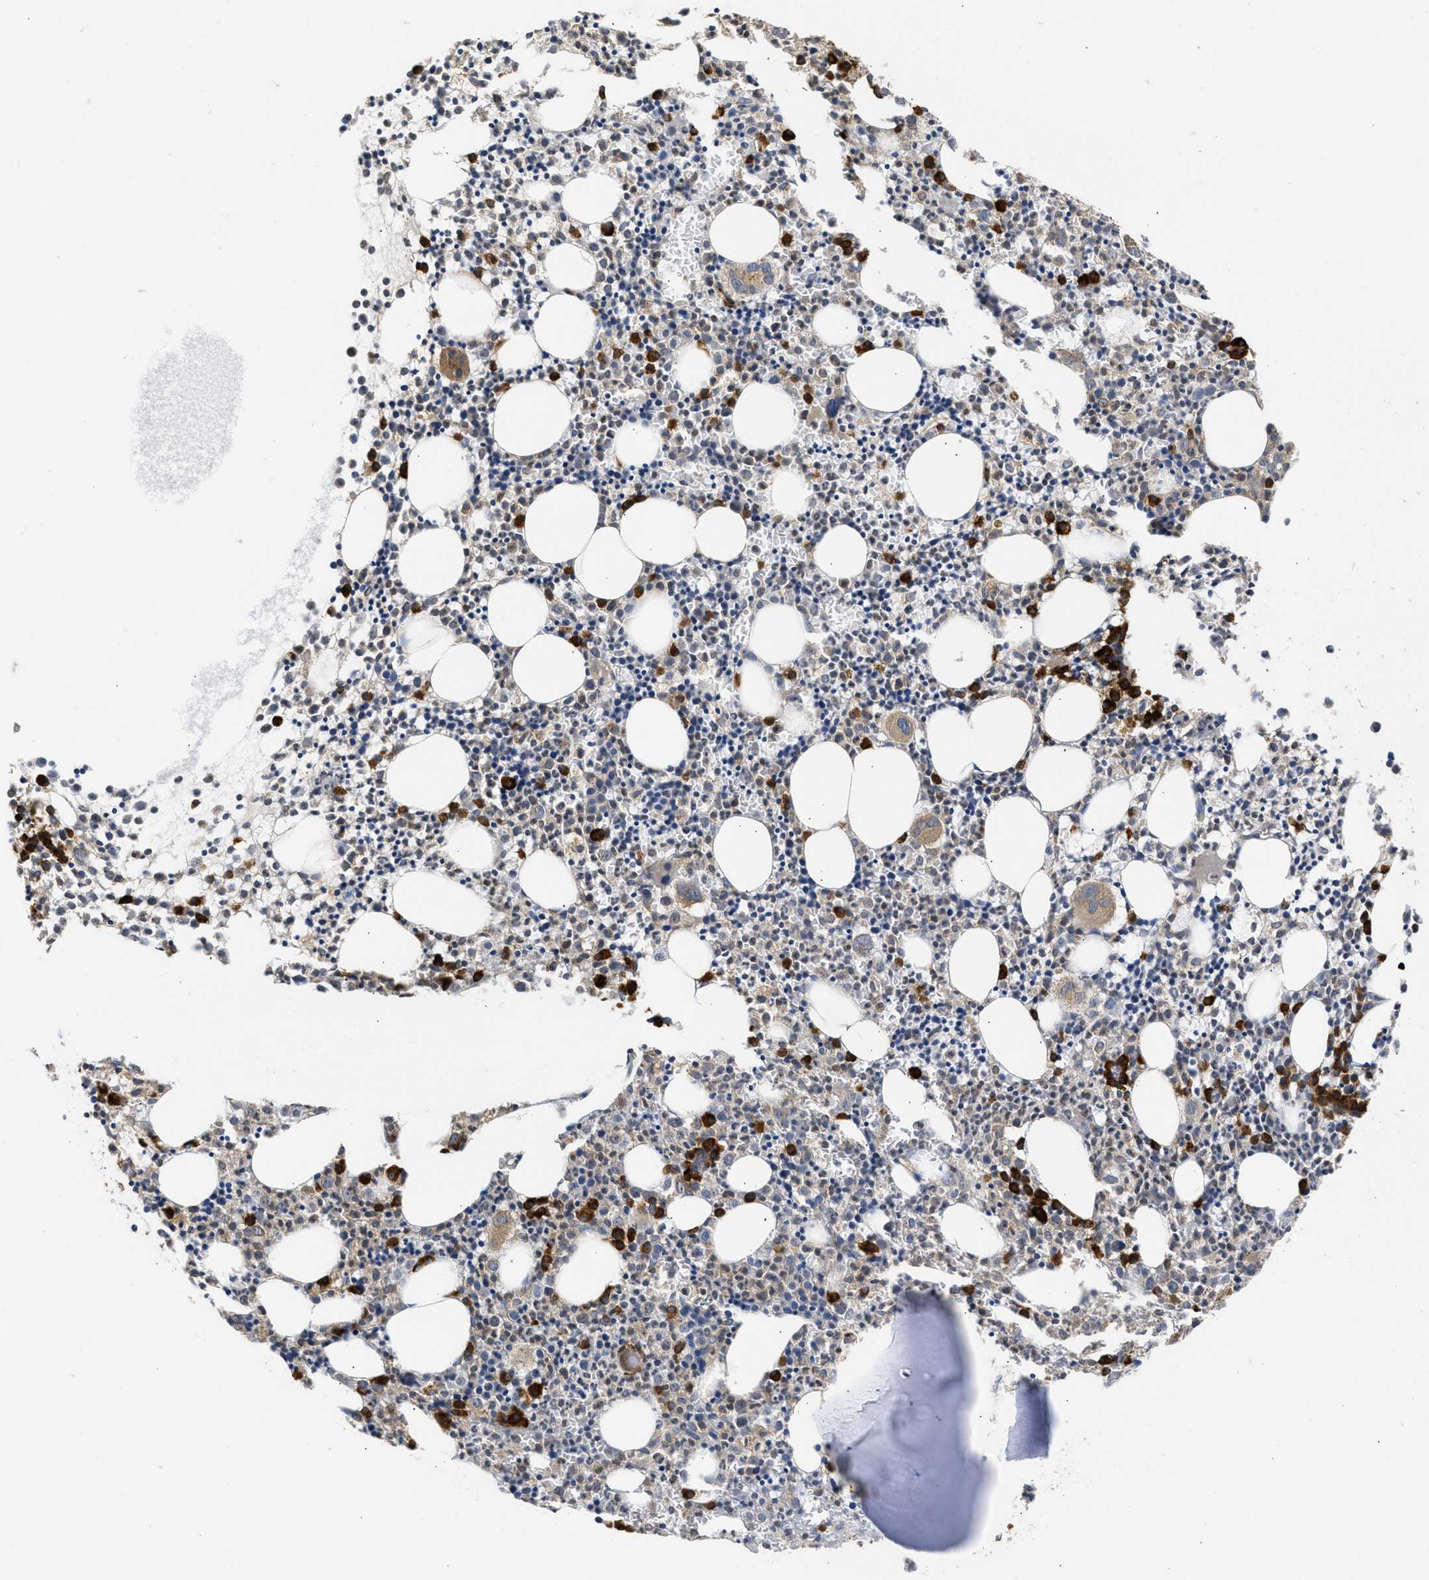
{"staining": {"intensity": "strong", "quantity": "25%-75%", "location": "cytoplasmic/membranous"}, "tissue": "bone marrow", "cell_type": "Hematopoietic cells", "image_type": "normal", "snomed": [{"axis": "morphology", "description": "Normal tissue, NOS"}, {"axis": "morphology", "description": "Inflammation, NOS"}, {"axis": "topography", "description": "Bone marrow"}], "caption": "The micrograph reveals staining of benign bone marrow, revealing strong cytoplasmic/membranous protein positivity (brown color) within hematopoietic cells. Nuclei are stained in blue.", "gene": "DNAJC1", "patient": {"sex": "male", "age": 25}}